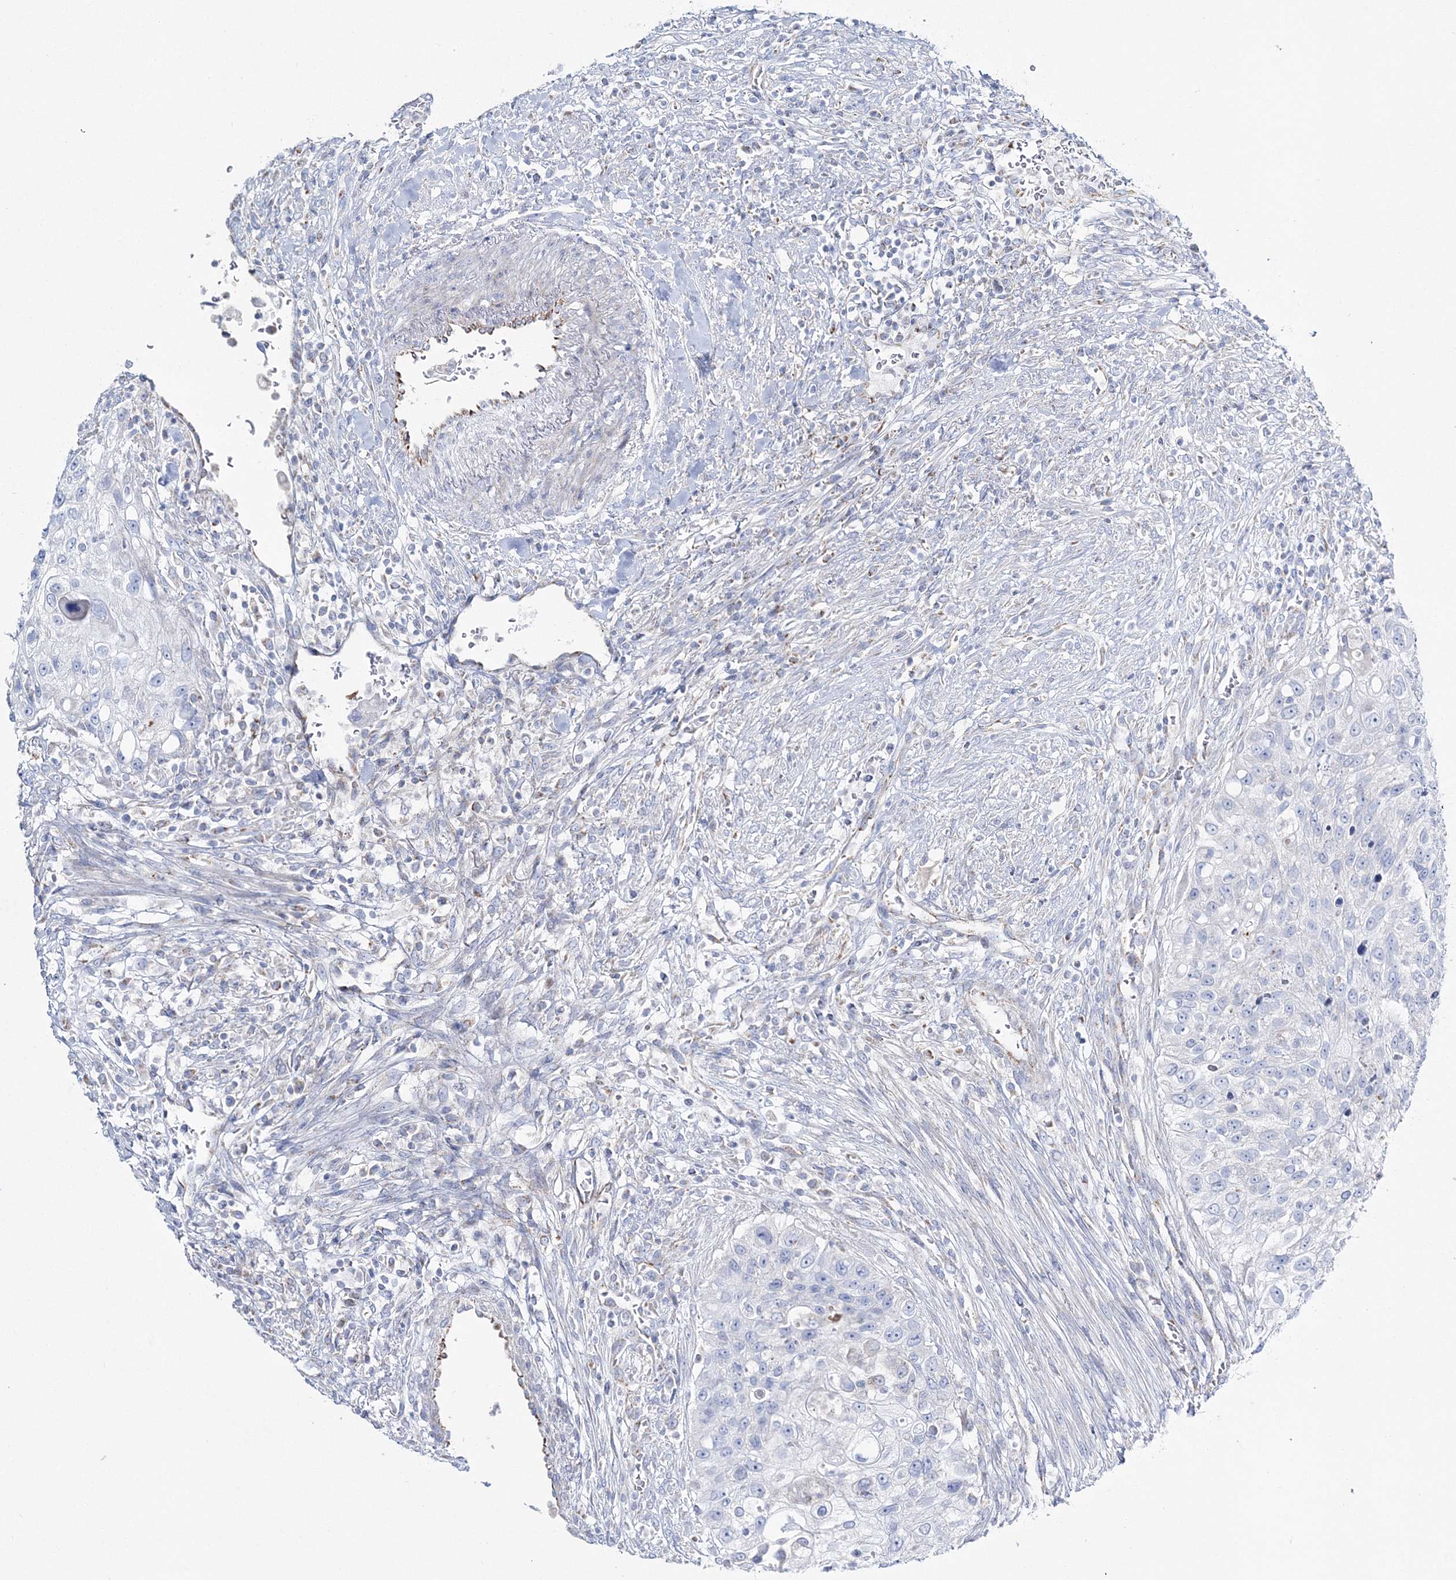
{"staining": {"intensity": "negative", "quantity": "none", "location": "none"}, "tissue": "urothelial cancer", "cell_type": "Tumor cells", "image_type": "cancer", "snomed": [{"axis": "morphology", "description": "Urothelial carcinoma, High grade"}, {"axis": "topography", "description": "Urinary bladder"}], "caption": "Tumor cells are negative for protein expression in human urothelial cancer.", "gene": "HIBCH", "patient": {"sex": "female", "age": 60}}